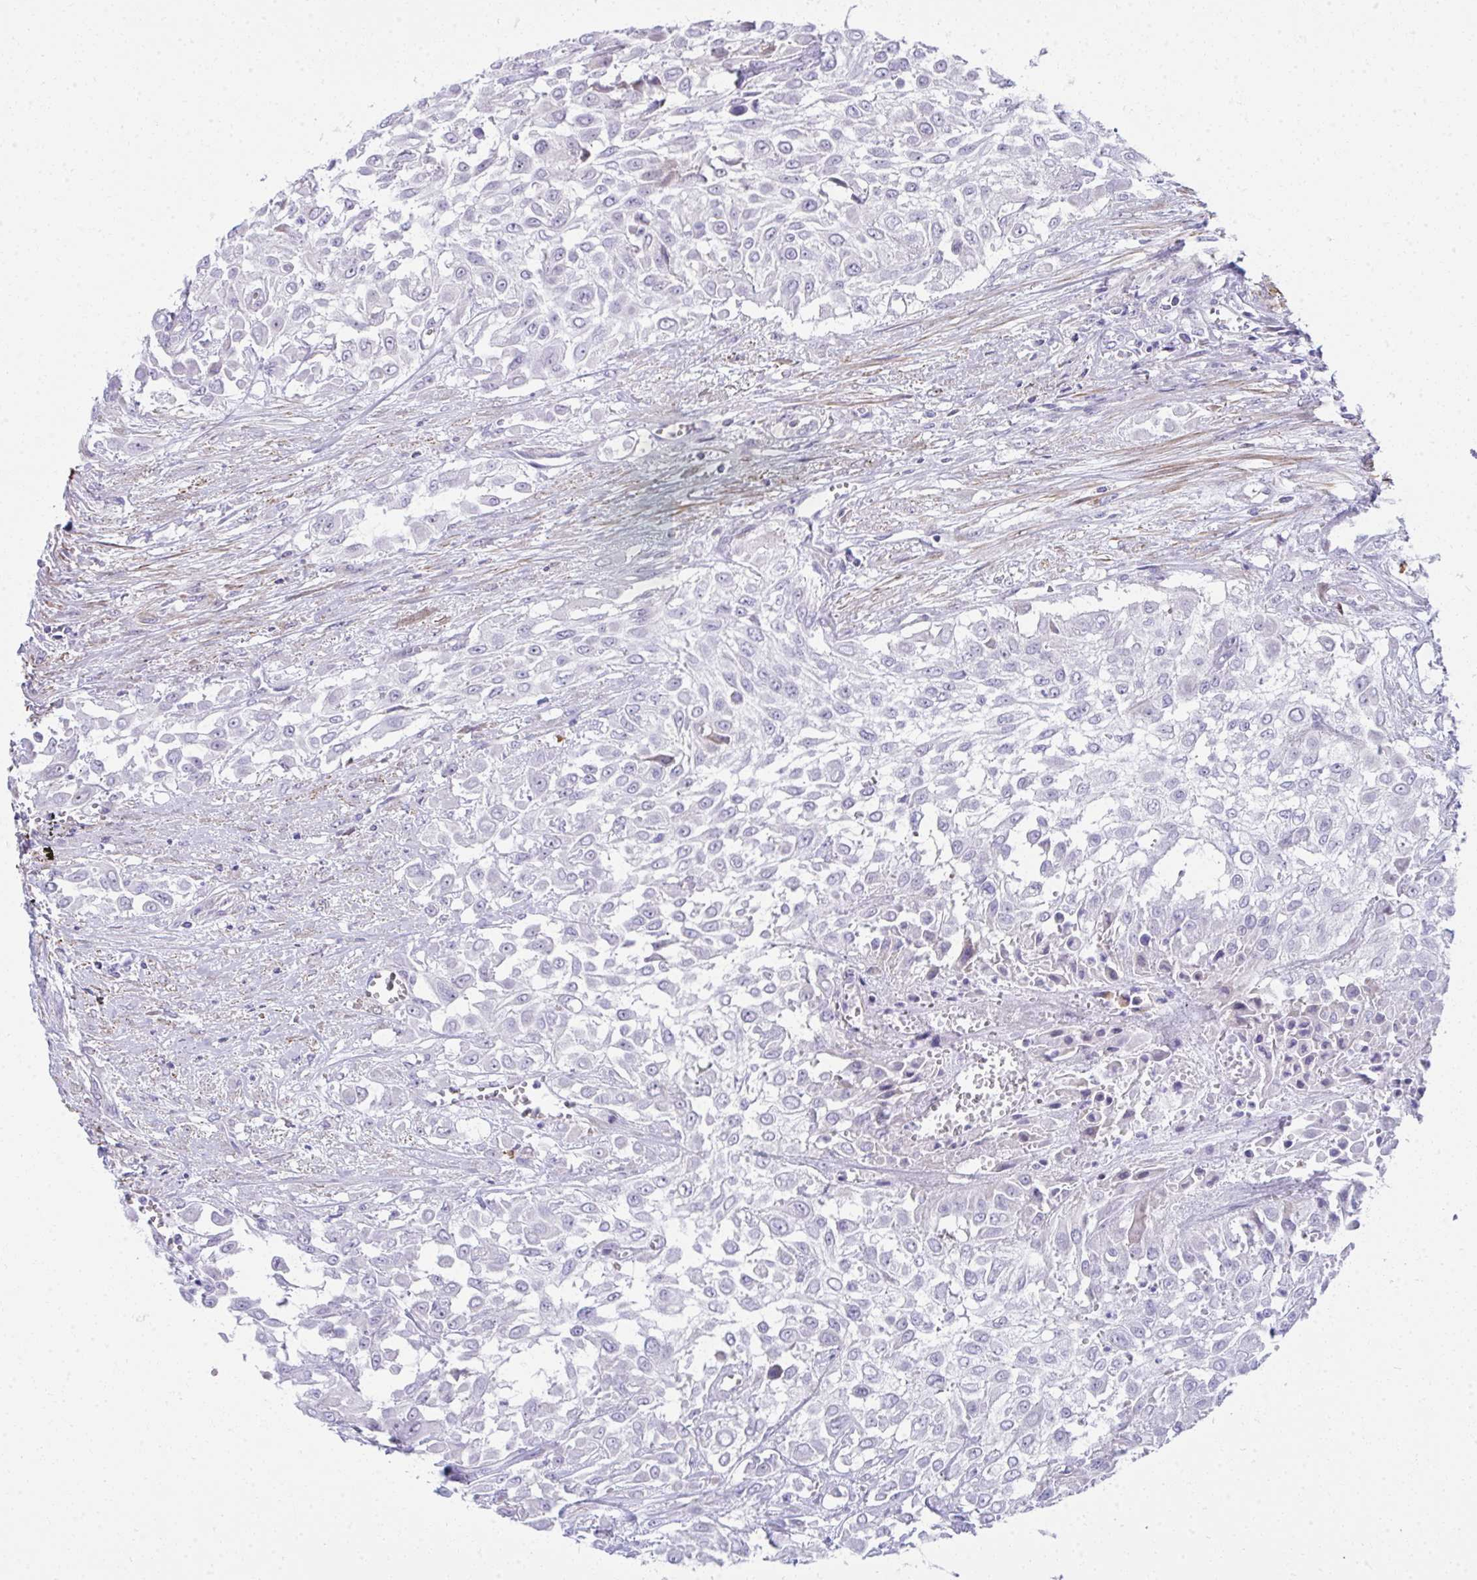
{"staining": {"intensity": "negative", "quantity": "none", "location": "none"}, "tissue": "urothelial cancer", "cell_type": "Tumor cells", "image_type": "cancer", "snomed": [{"axis": "morphology", "description": "Urothelial carcinoma, High grade"}, {"axis": "topography", "description": "Urinary bladder"}], "caption": "Human urothelial carcinoma (high-grade) stained for a protein using immunohistochemistry (IHC) reveals no expression in tumor cells.", "gene": "PUS7L", "patient": {"sex": "male", "age": 57}}